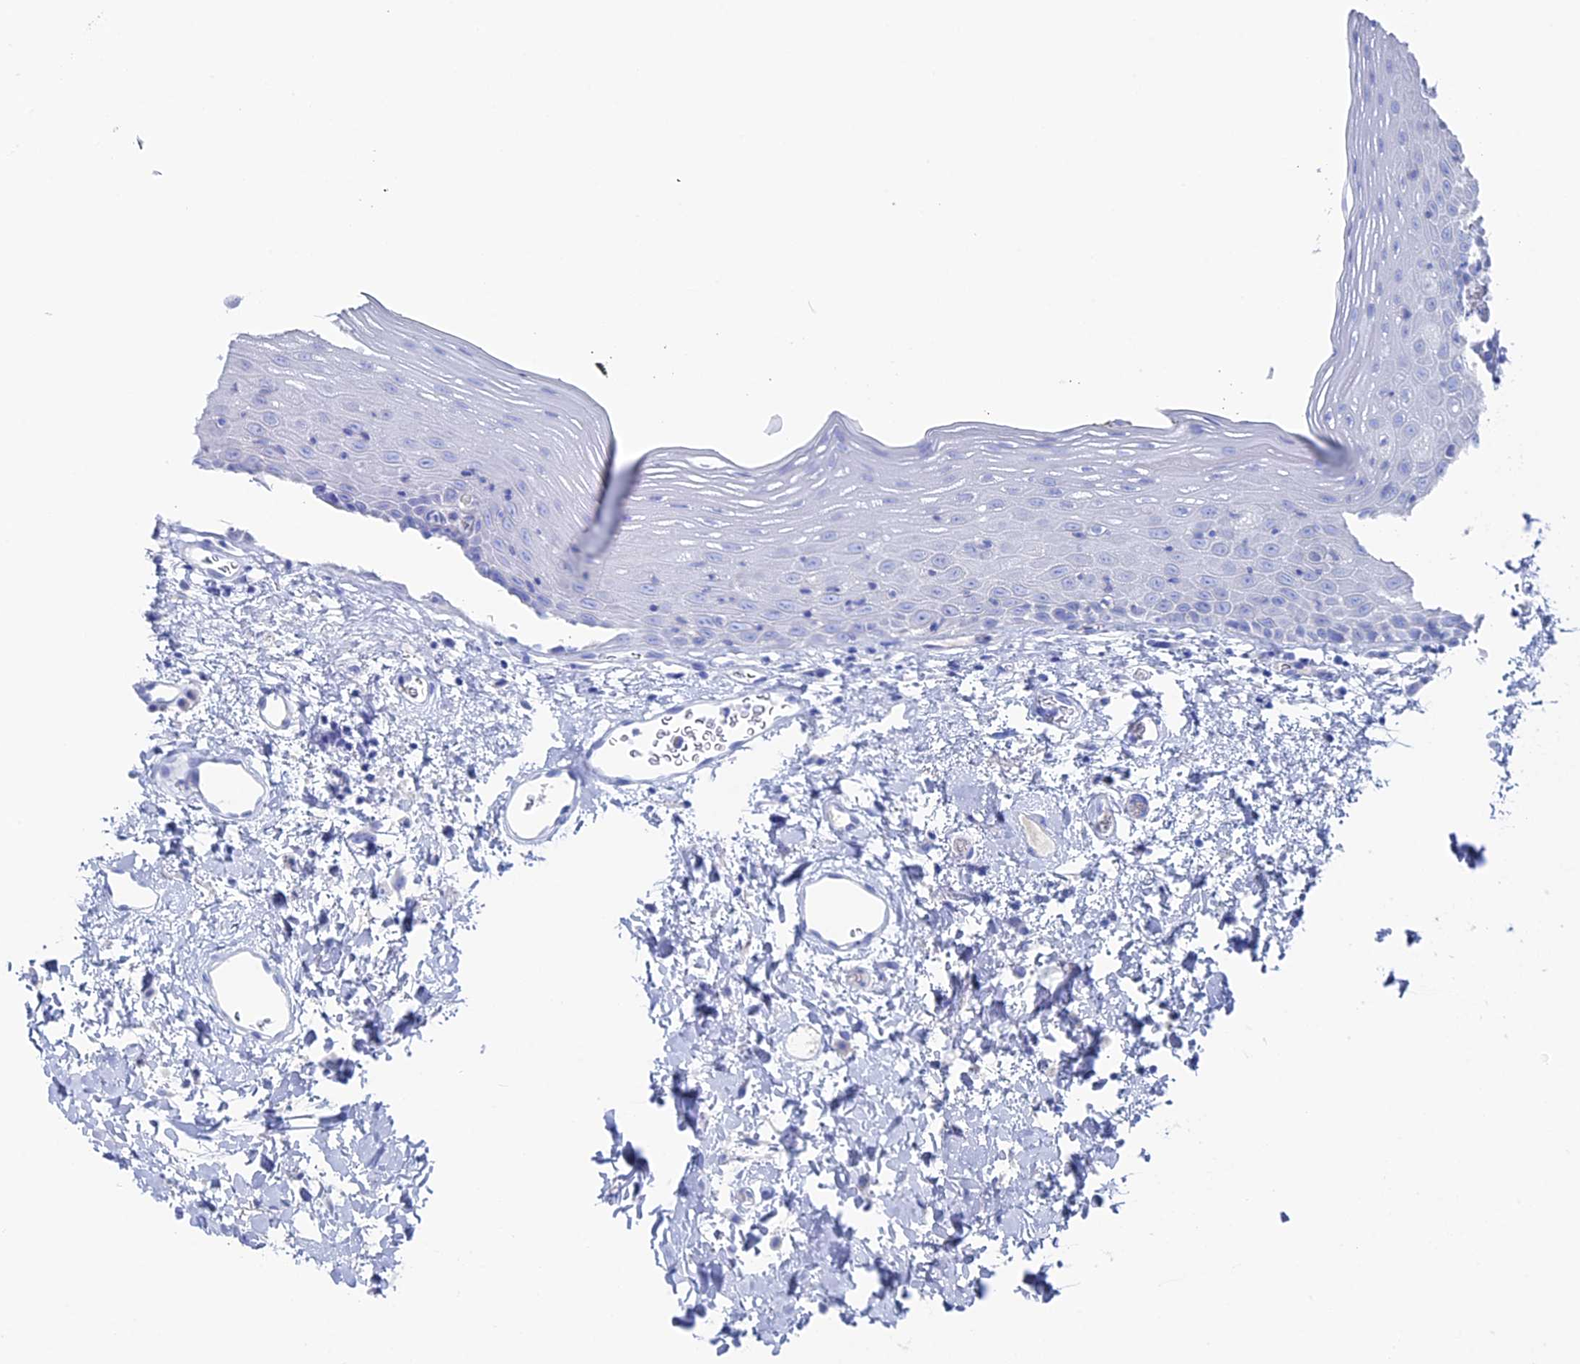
{"staining": {"intensity": "negative", "quantity": "none", "location": "none"}, "tissue": "oral mucosa", "cell_type": "Squamous epithelial cells", "image_type": "normal", "snomed": [{"axis": "morphology", "description": "Normal tissue, NOS"}, {"axis": "topography", "description": "Oral tissue"}], "caption": "IHC micrograph of normal human oral mucosa stained for a protein (brown), which displays no positivity in squamous epithelial cells.", "gene": "UNC119", "patient": {"sex": "male", "age": 74}}